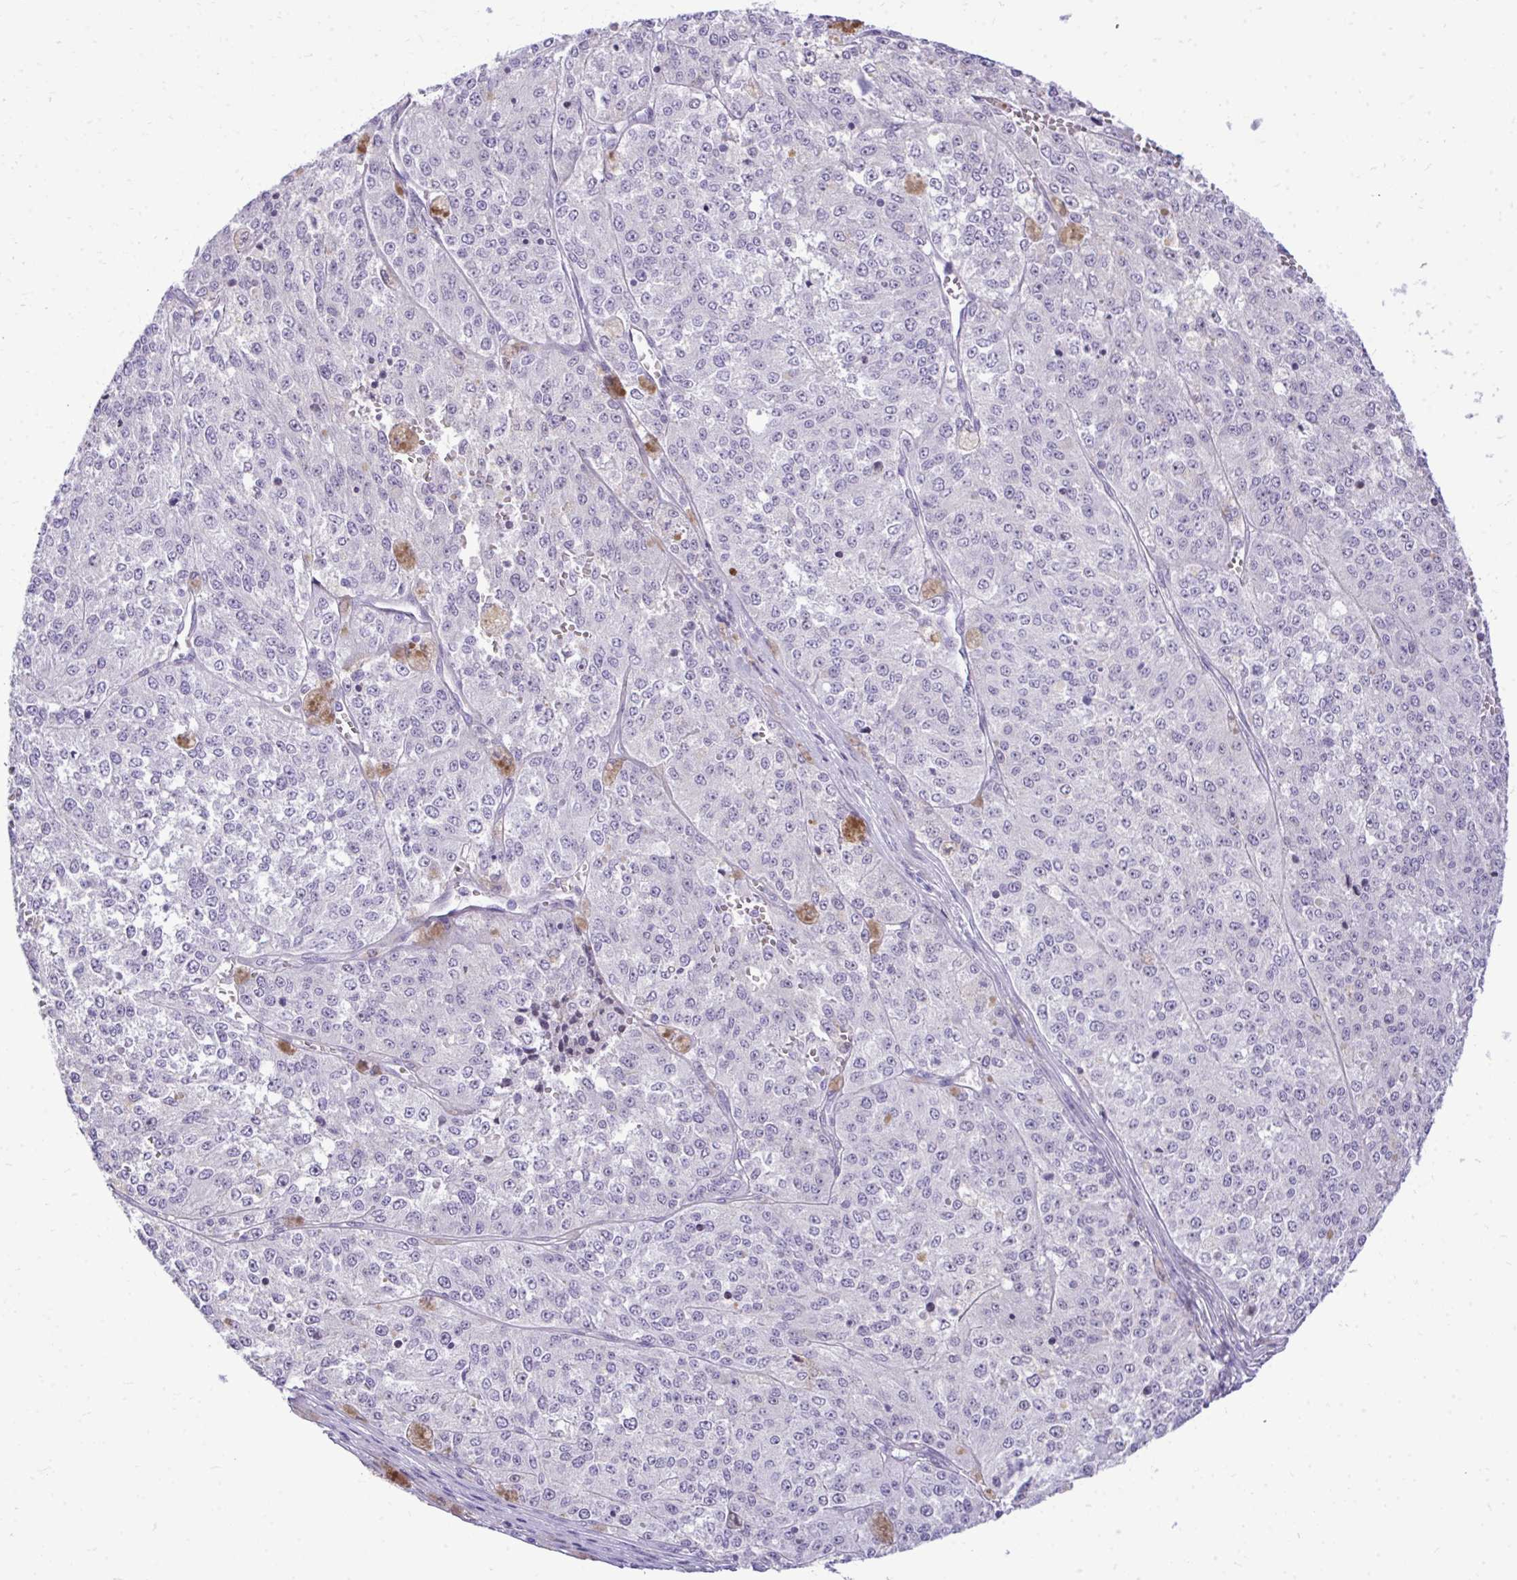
{"staining": {"intensity": "negative", "quantity": "none", "location": "none"}, "tissue": "melanoma", "cell_type": "Tumor cells", "image_type": "cancer", "snomed": [{"axis": "morphology", "description": "Malignant melanoma, Metastatic site"}, {"axis": "topography", "description": "Lymph node"}], "caption": "Immunohistochemistry (IHC) histopathology image of neoplastic tissue: human melanoma stained with DAB (3,3'-diaminobenzidine) demonstrates no significant protein expression in tumor cells.", "gene": "EID3", "patient": {"sex": "female", "age": 64}}